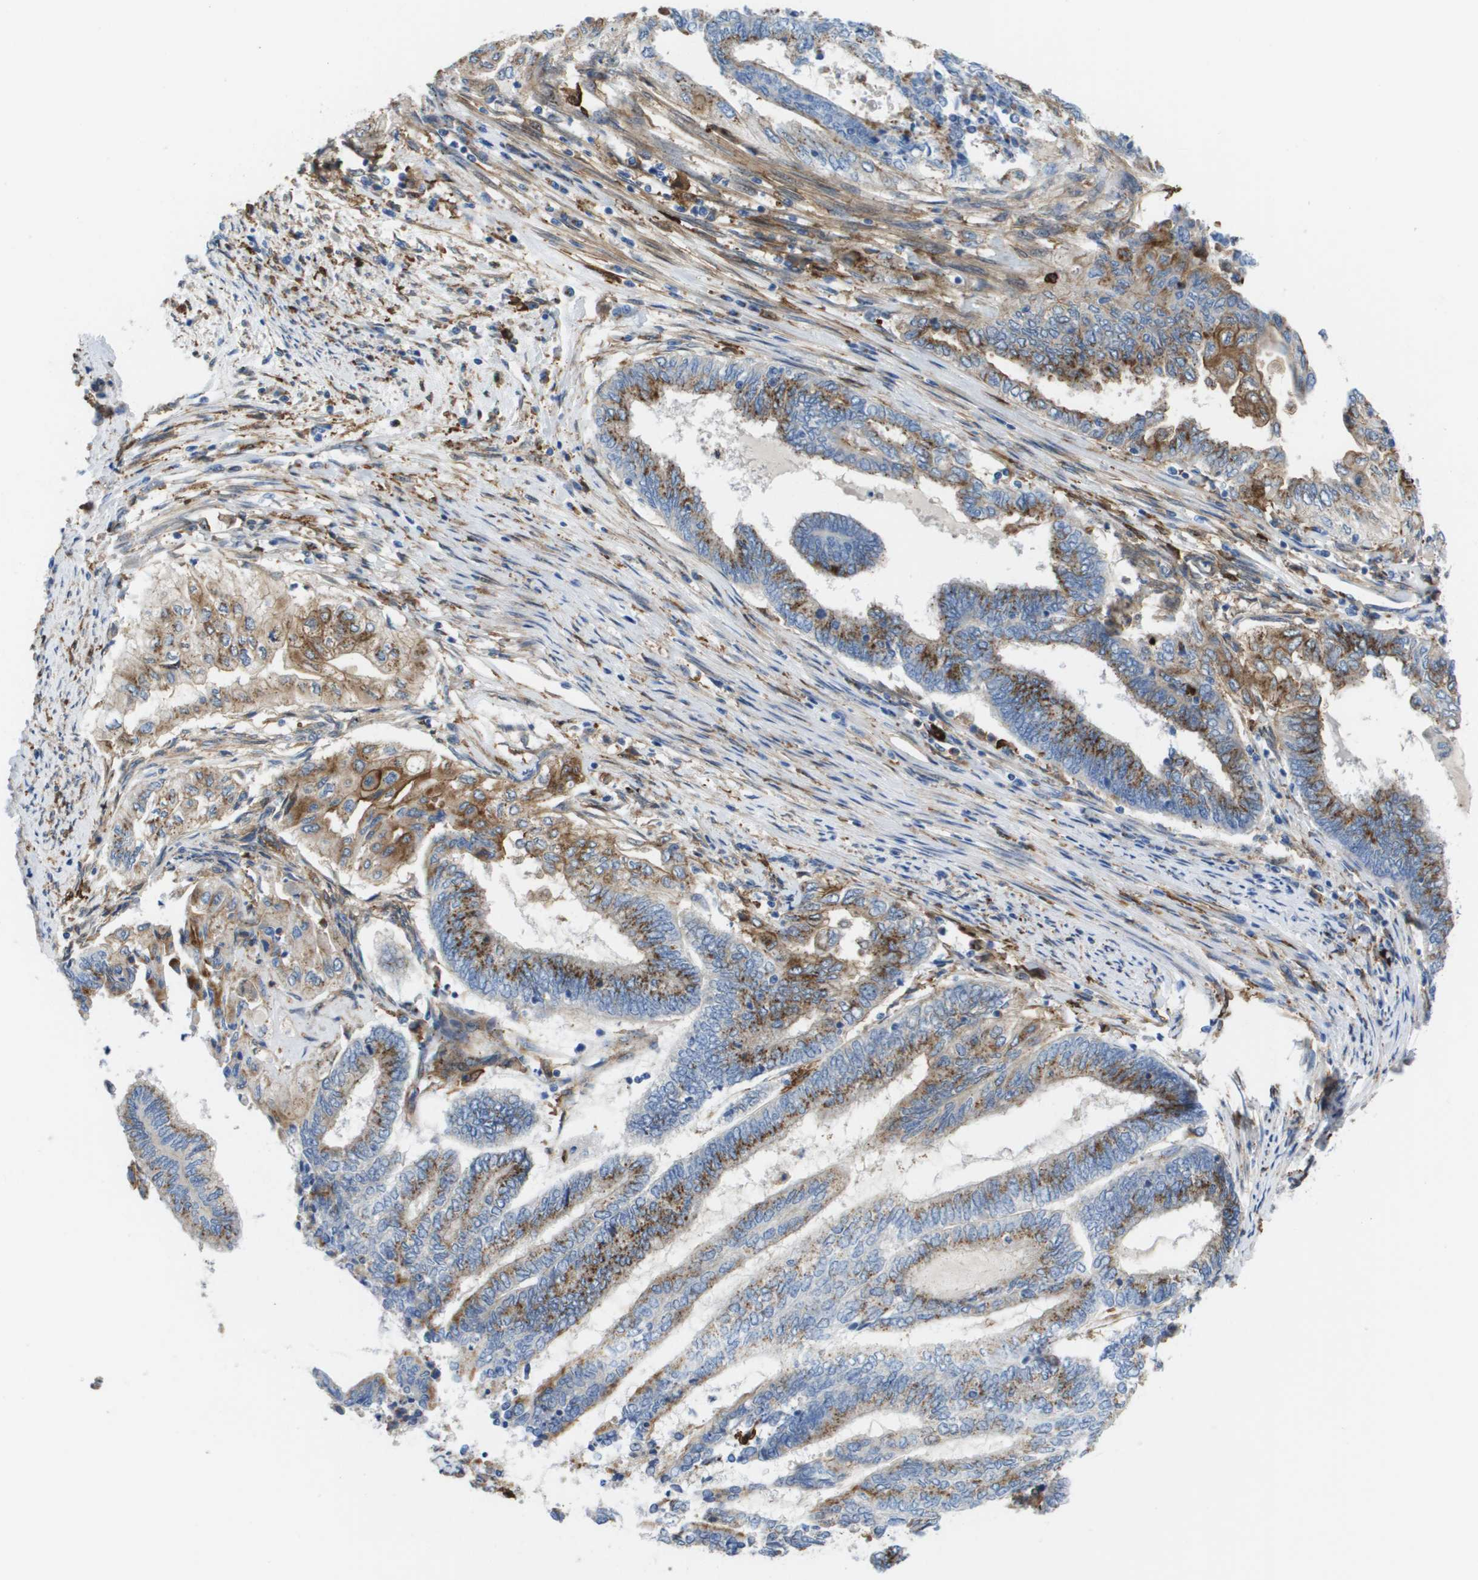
{"staining": {"intensity": "moderate", "quantity": ">75%", "location": "cytoplasmic/membranous"}, "tissue": "endometrial cancer", "cell_type": "Tumor cells", "image_type": "cancer", "snomed": [{"axis": "morphology", "description": "Adenocarcinoma, NOS"}, {"axis": "topography", "description": "Uterus"}, {"axis": "topography", "description": "Endometrium"}], "caption": "IHC photomicrograph of adenocarcinoma (endometrial) stained for a protein (brown), which reveals medium levels of moderate cytoplasmic/membranous expression in about >75% of tumor cells.", "gene": "SLC37A2", "patient": {"sex": "female", "age": 70}}